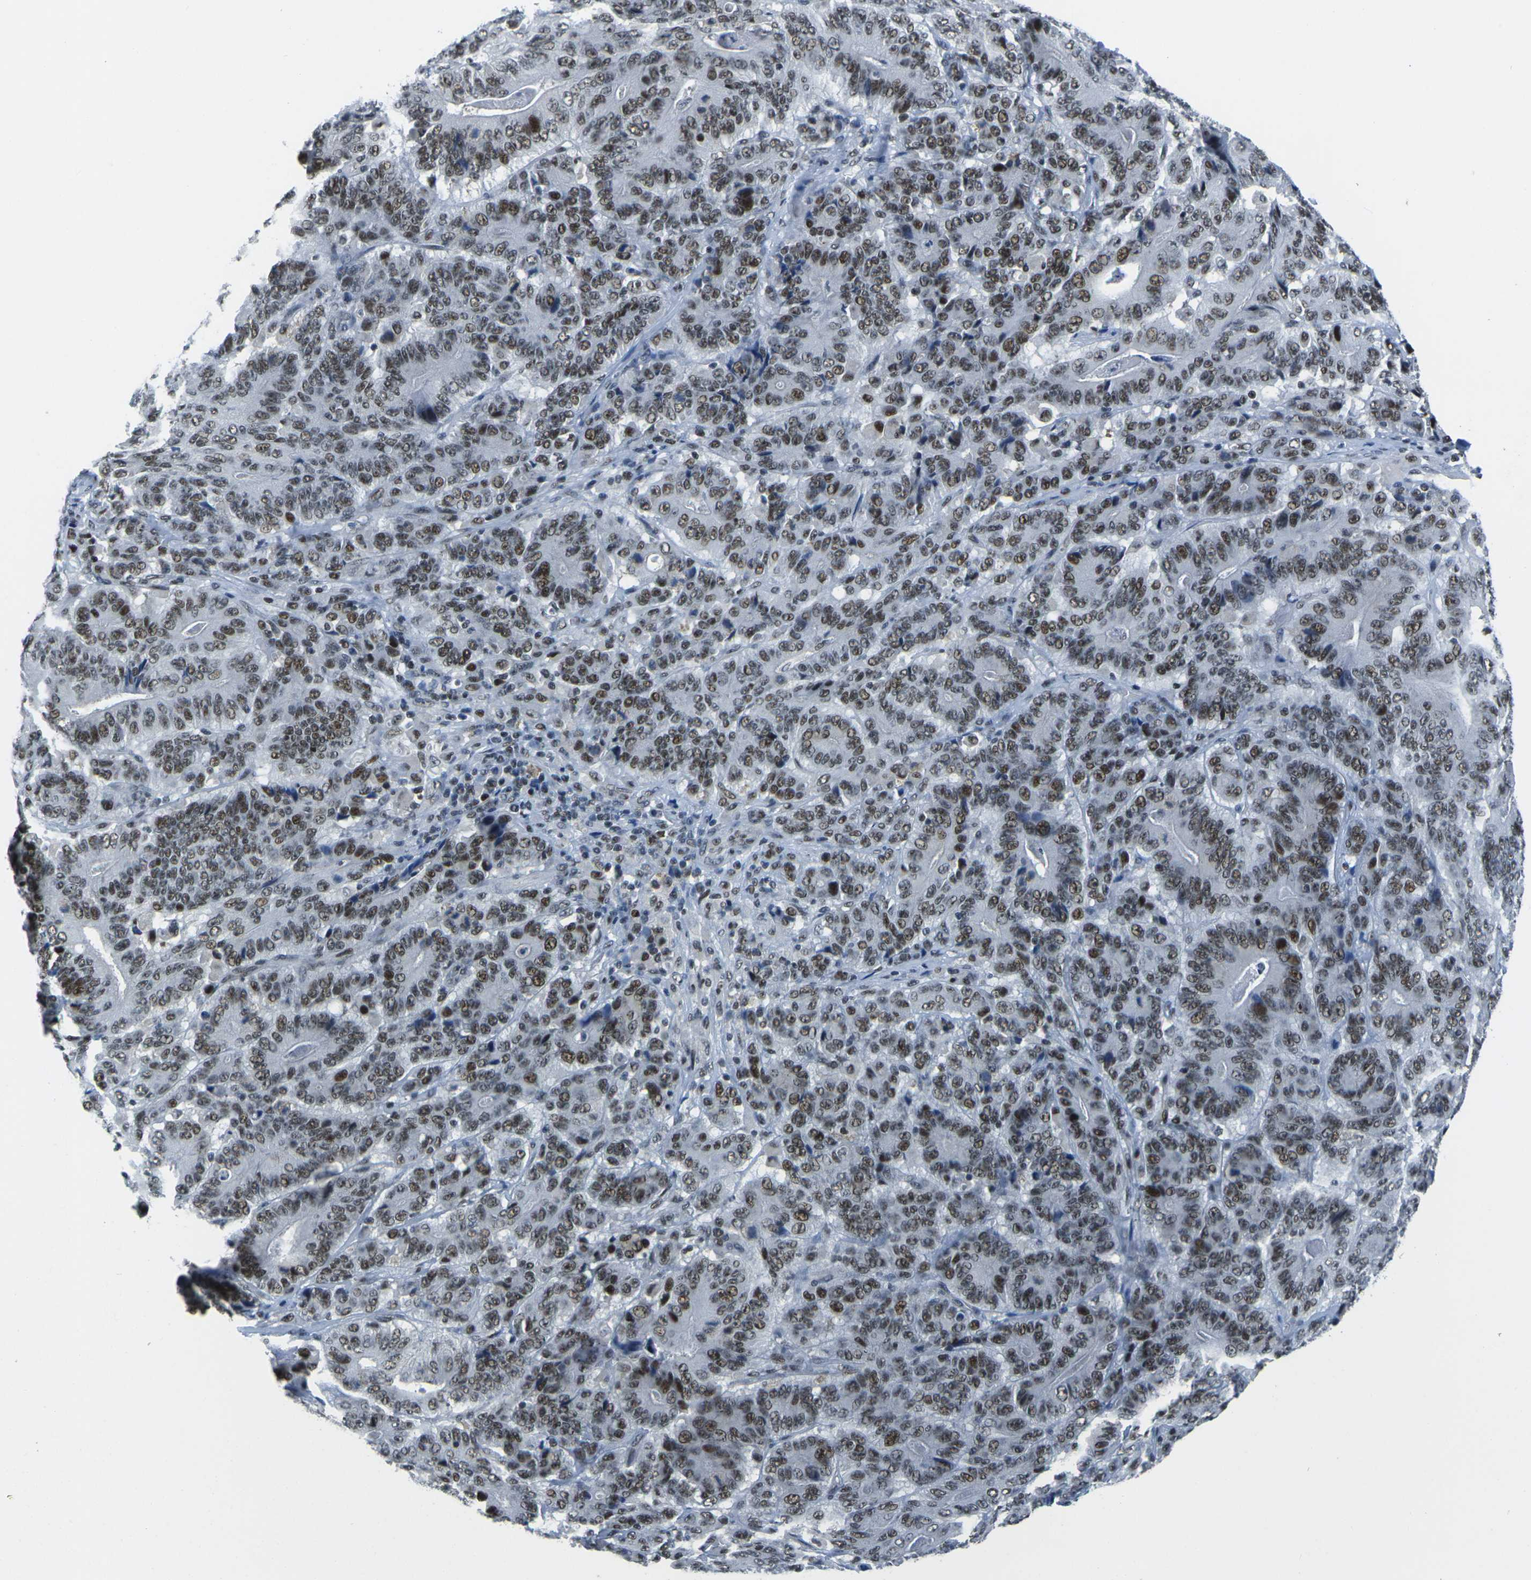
{"staining": {"intensity": "strong", "quantity": ">75%", "location": "nuclear"}, "tissue": "stomach cancer", "cell_type": "Tumor cells", "image_type": "cancer", "snomed": [{"axis": "morphology", "description": "Adenocarcinoma, NOS"}, {"axis": "topography", "description": "Stomach"}], "caption": "Immunohistochemistry of human stomach cancer (adenocarcinoma) displays high levels of strong nuclear staining in about >75% of tumor cells. (DAB = brown stain, brightfield microscopy at high magnification).", "gene": "PRPF8", "patient": {"sex": "female", "age": 73}}